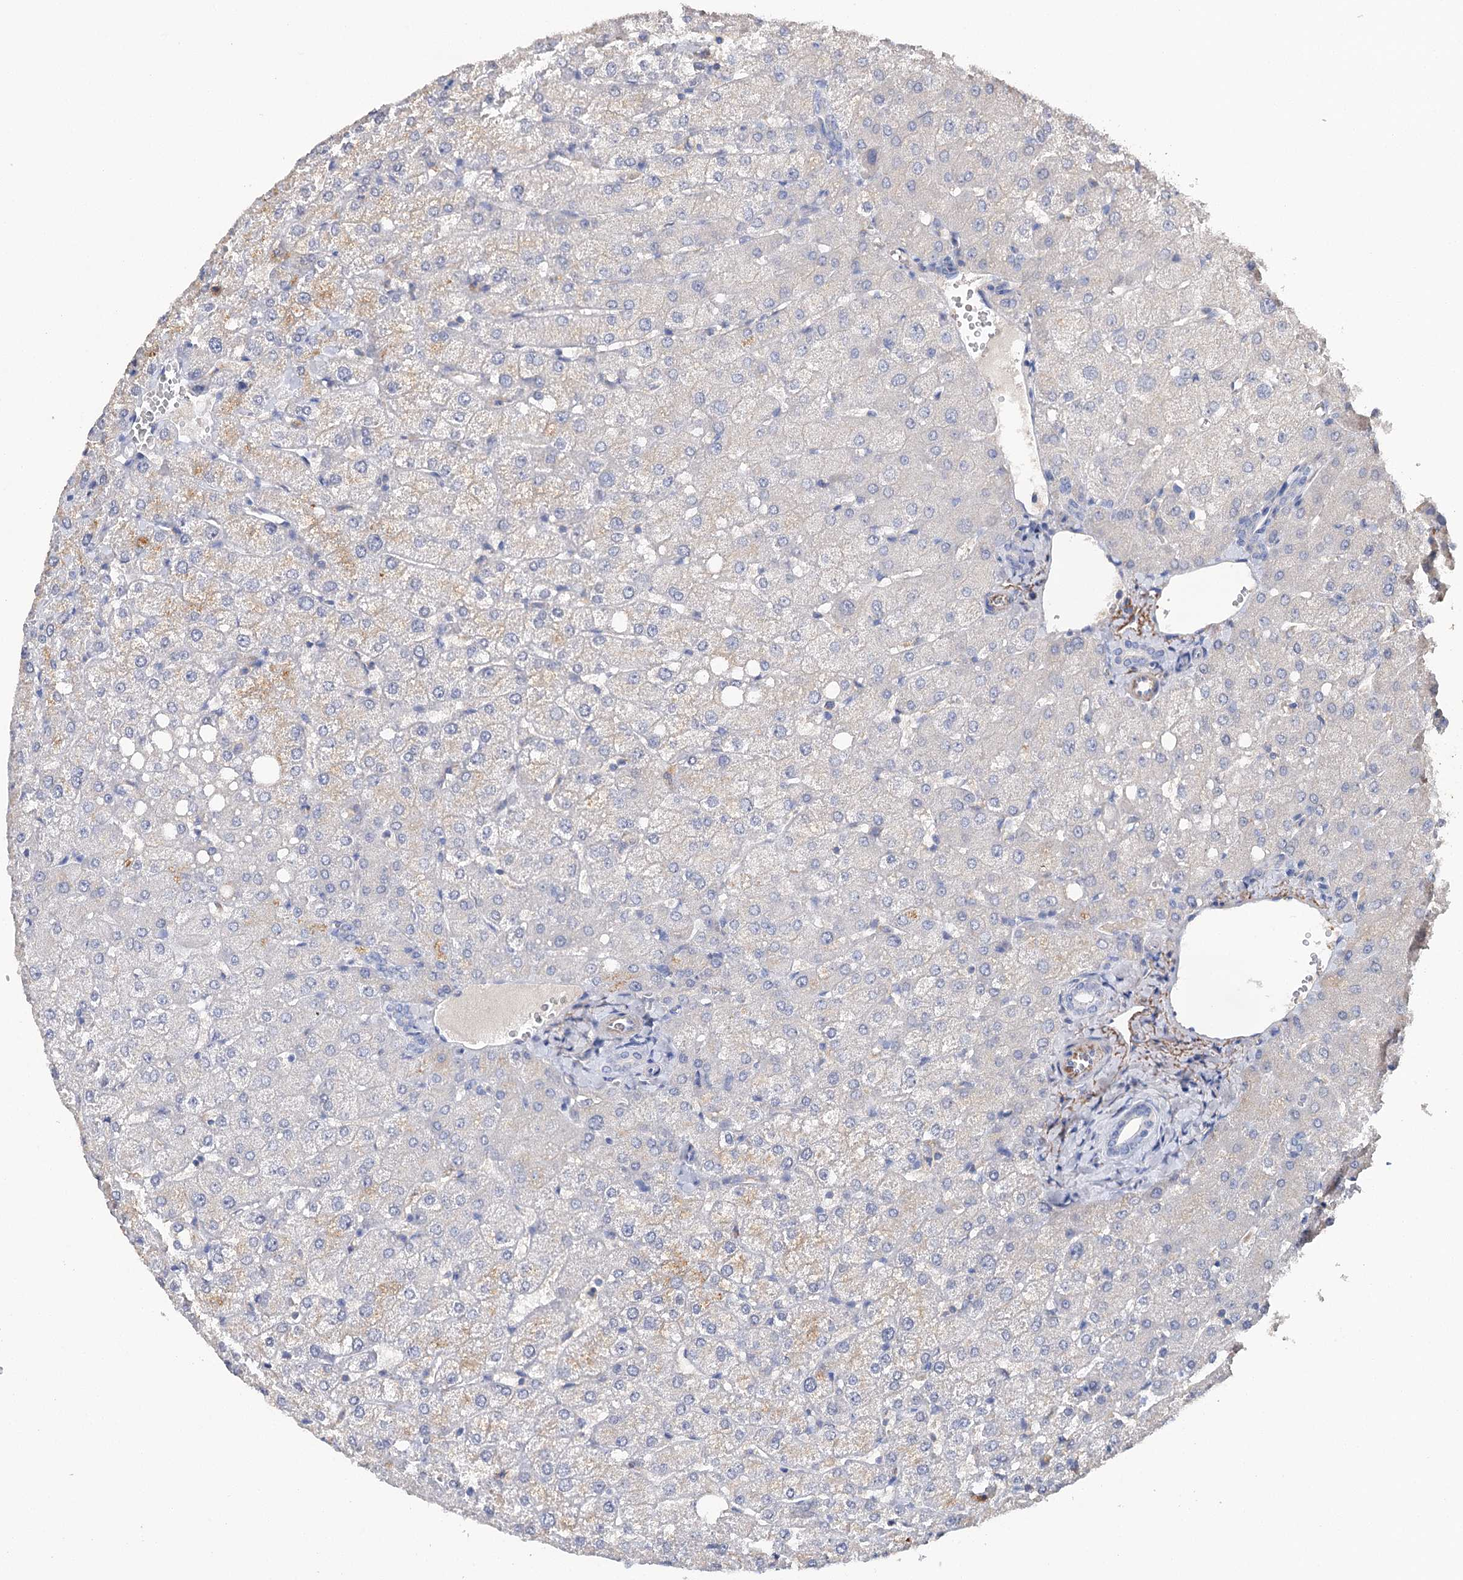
{"staining": {"intensity": "negative", "quantity": "none", "location": "none"}, "tissue": "liver", "cell_type": "Cholangiocytes", "image_type": "normal", "snomed": [{"axis": "morphology", "description": "Normal tissue, NOS"}, {"axis": "topography", "description": "Liver"}], "caption": "Immunohistochemistry (IHC) of unremarkable human liver displays no staining in cholangiocytes.", "gene": "EPYC", "patient": {"sex": "female", "age": 54}}